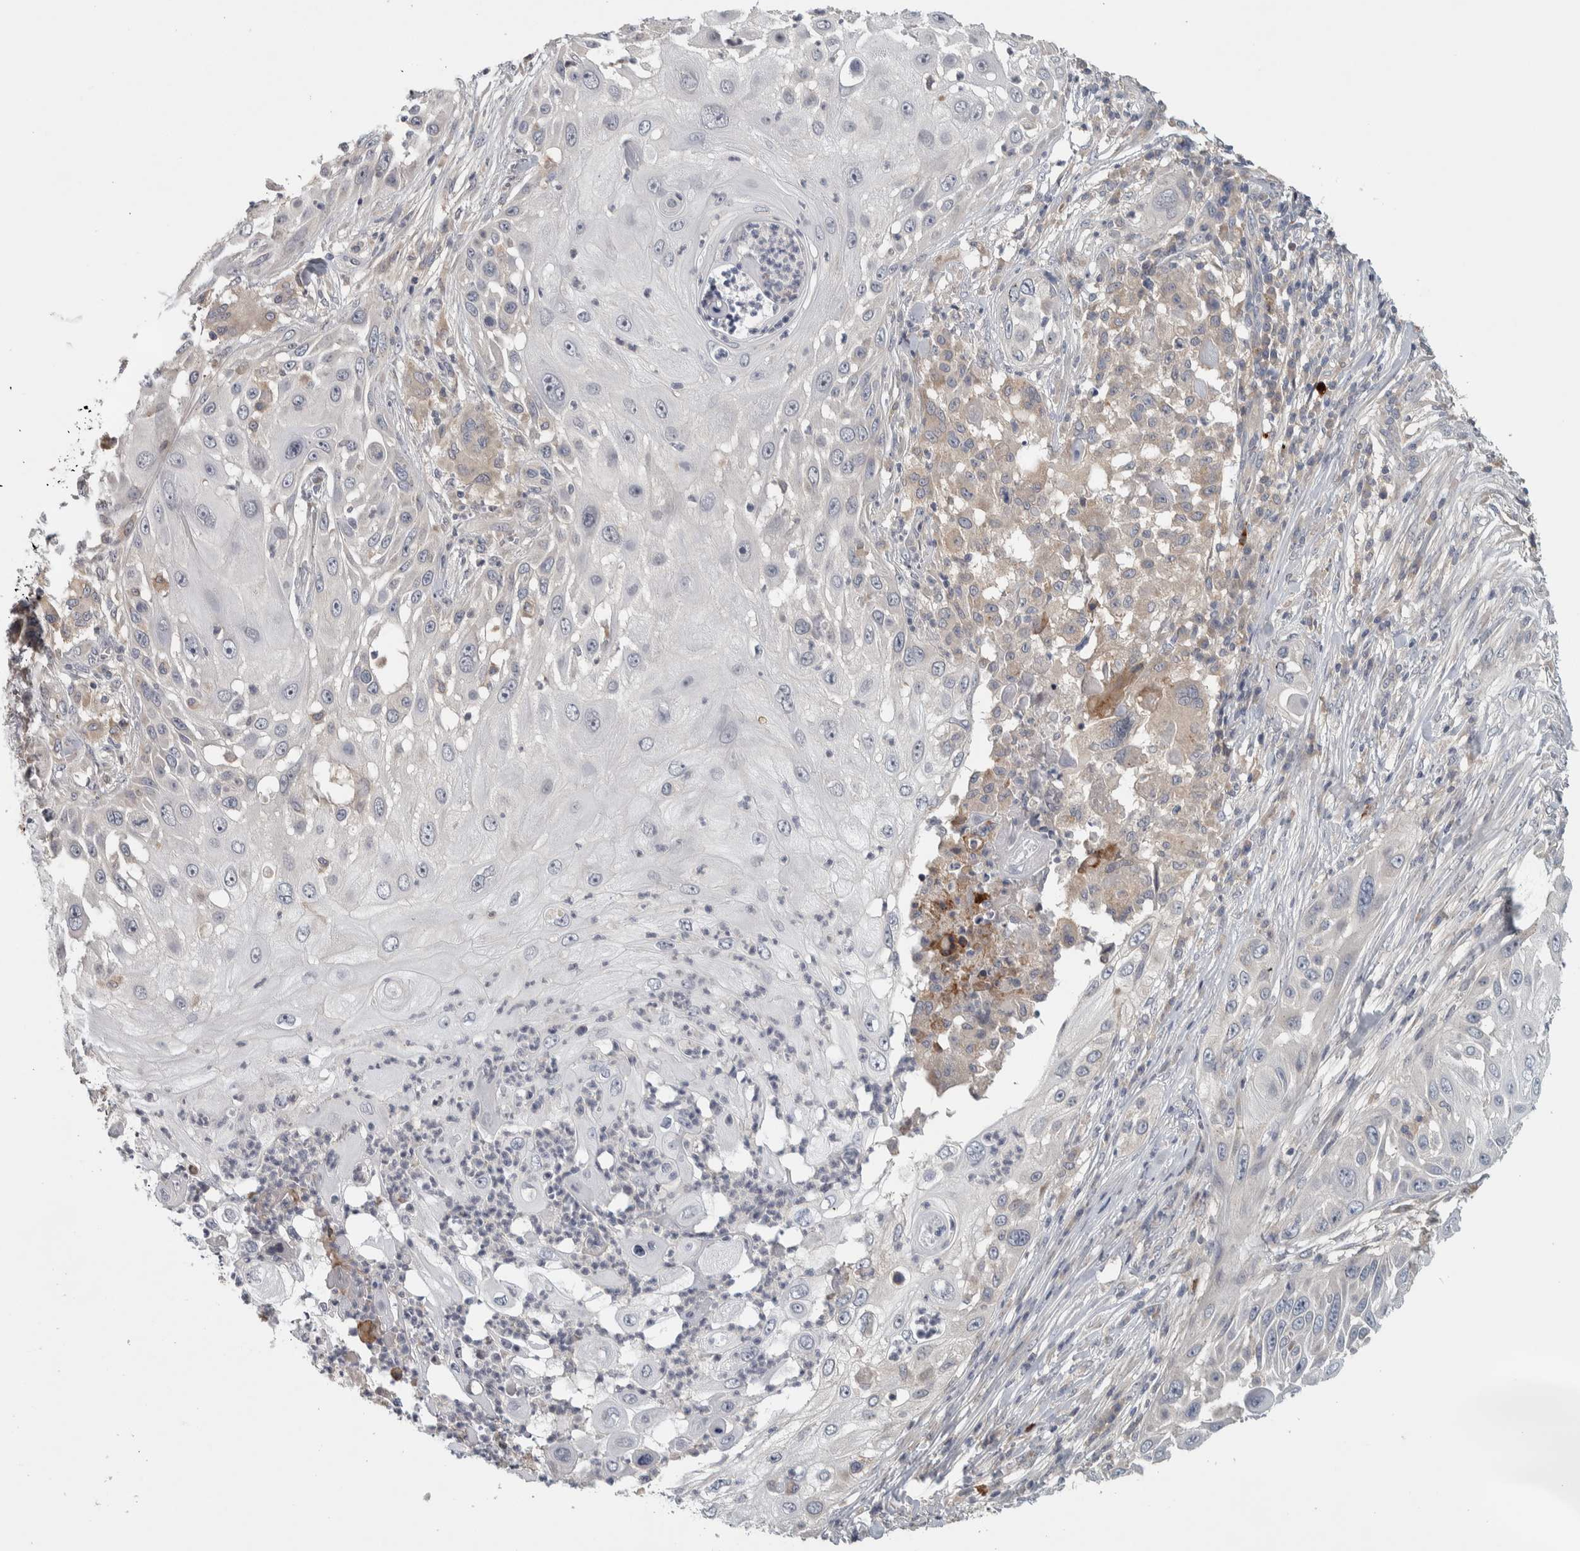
{"staining": {"intensity": "negative", "quantity": "none", "location": "none"}, "tissue": "skin cancer", "cell_type": "Tumor cells", "image_type": "cancer", "snomed": [{"axis": "morphology", "description": "Squamous cell carcinoma, NOS"}, {"axis": "topography", "description": "Skin"}], "caption": "The image displays no significant positivity in tumor cells of skin squamous cell carcinoma.", "gene": "ADPRM", "patient": {"sex": "female", "age": 44}}